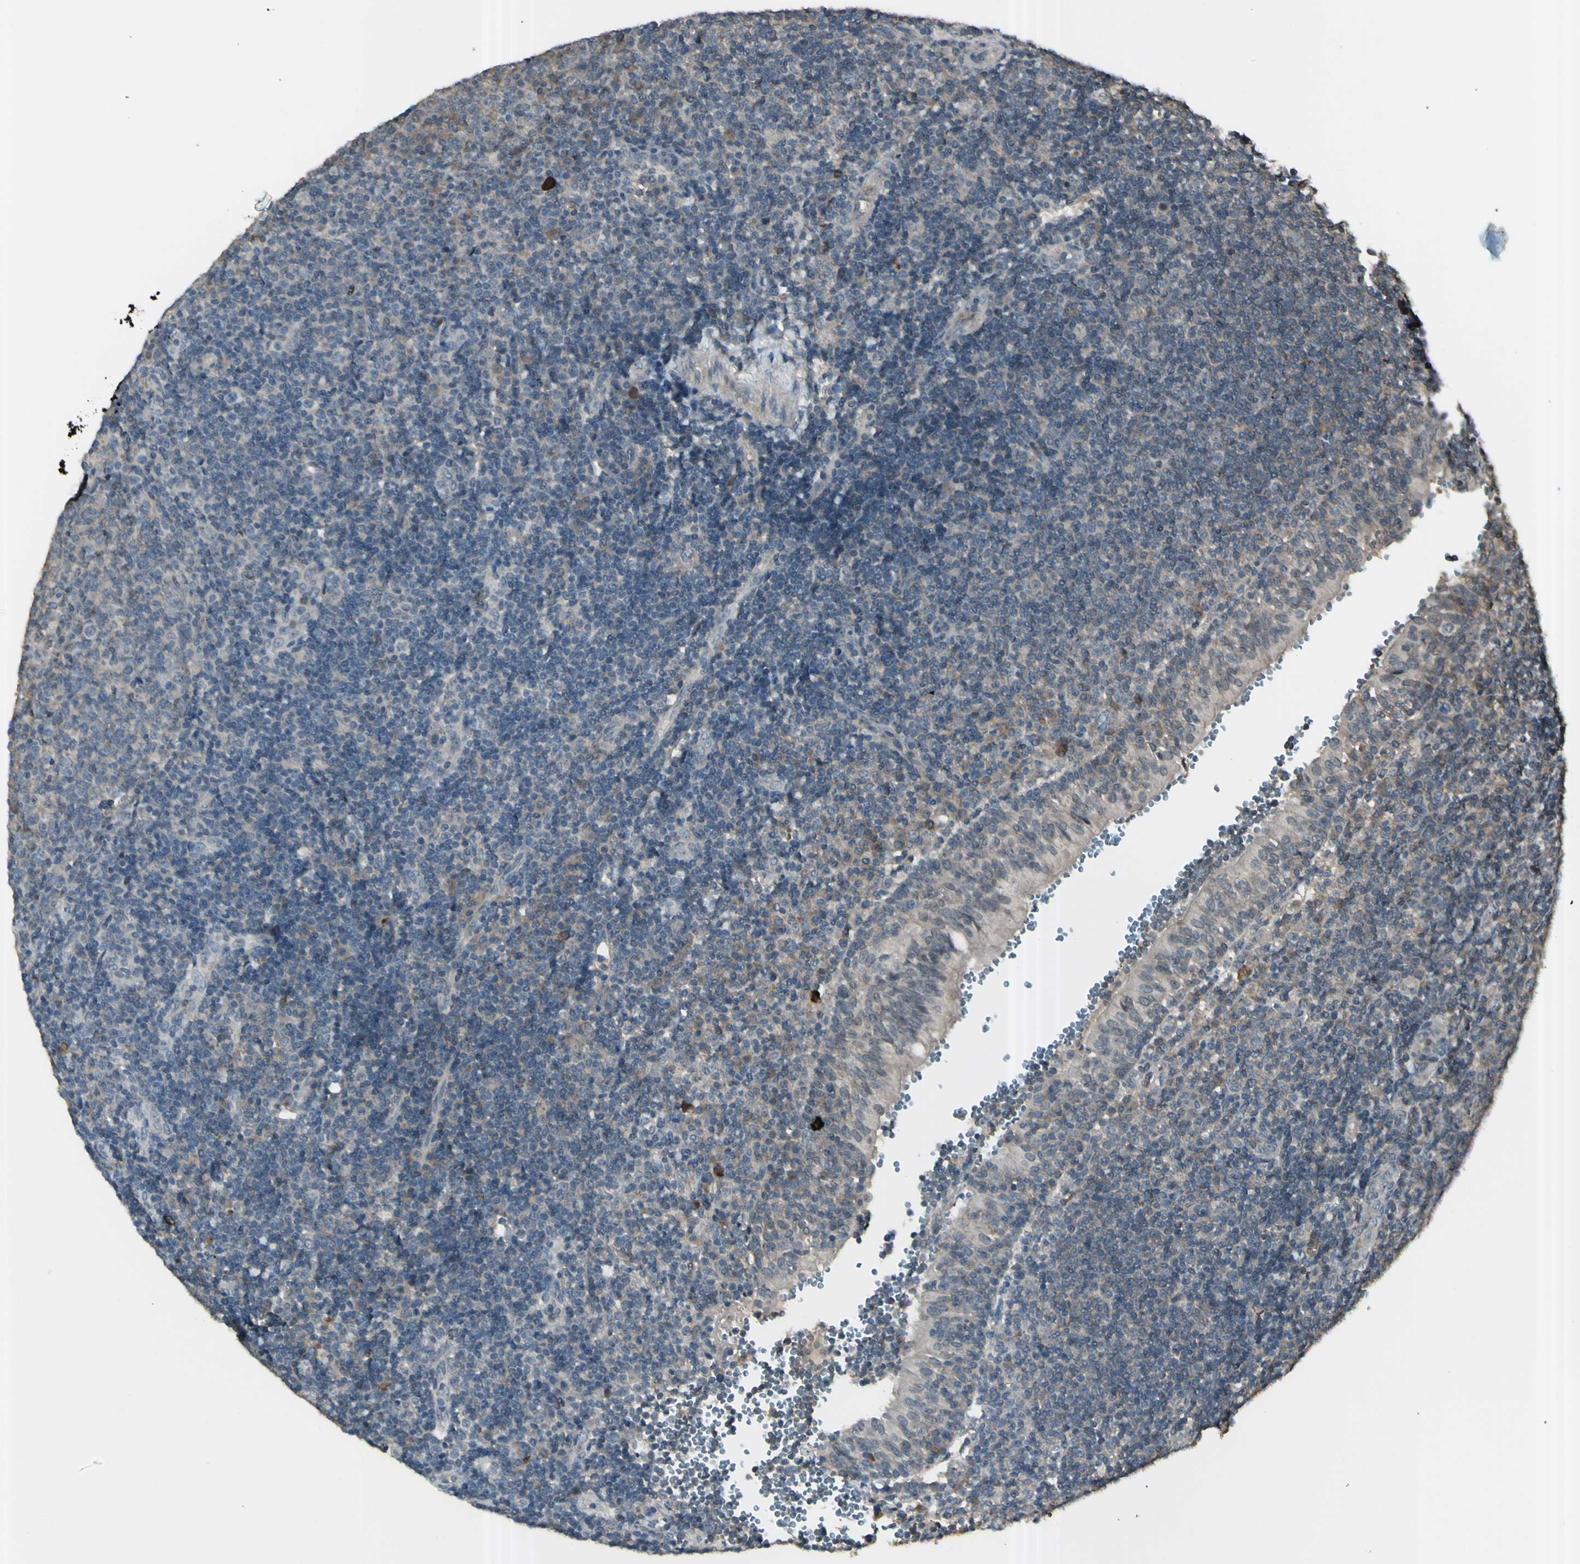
{"staining": {"intensity": "weak", "quantity": ">75%", "location": "cytoplasmic/membranous"}, "tissue": "tonsil", "cell_type": "Germinal center cells", "image_type": "normal", "snomed": [{"axis": "morphology", "description": "Normal tissue, NOS"}, {"axis": "topography", "description": "Tonsil"}], "caption": "Immunohistochemistry photomicrograph of unremarkable tonsil: human tonsil stained using immunohistochemistry shows low levels of weak protein expression localized specifically in the cytoplasmic/membranous of germinal center cells, appearing as a cytoplasmic/membranous brown color.", "gene": "GNAS", "patient": {"sex": "female", "age": 40}}